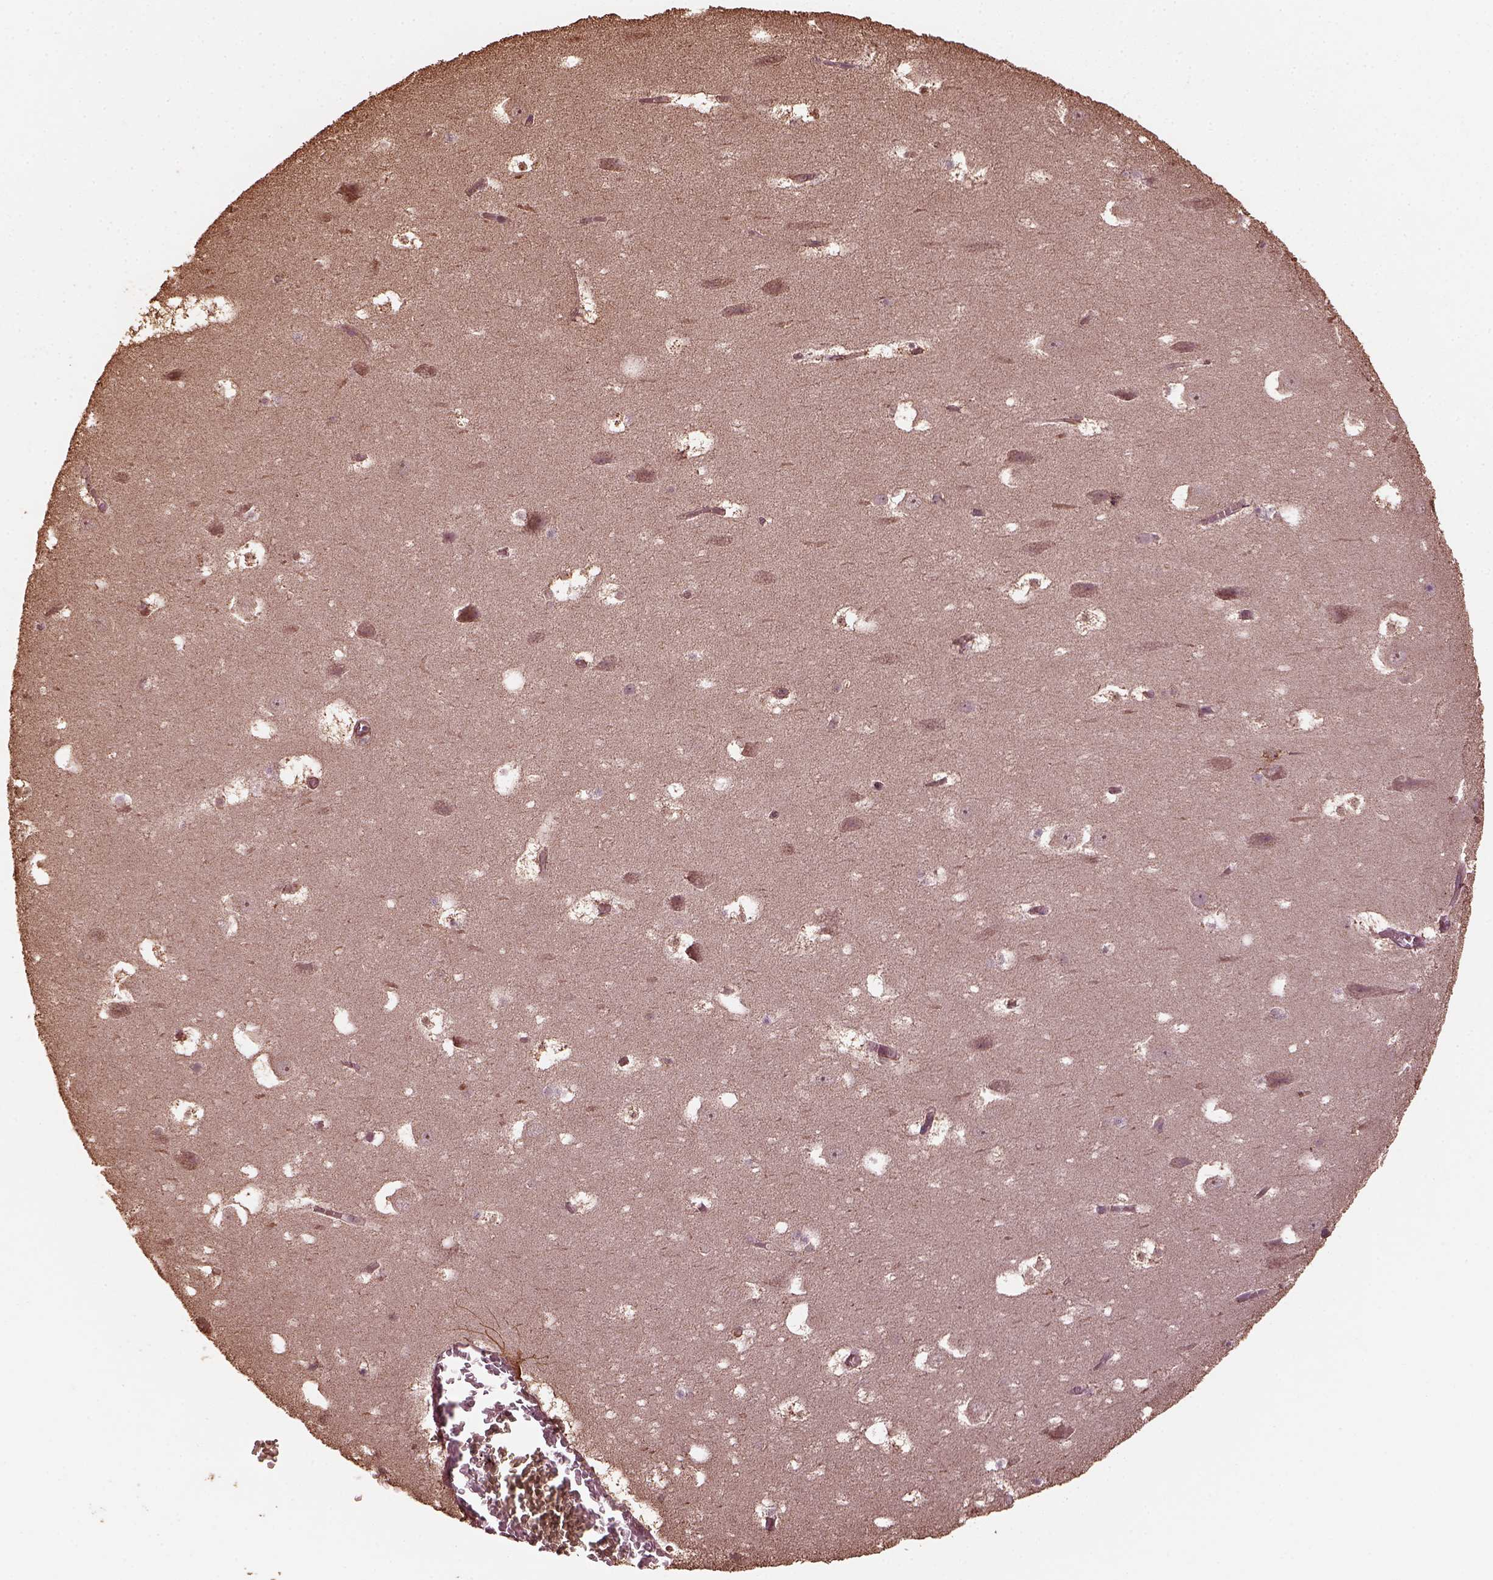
{"staining": {"intensity": "negative", "quantity": "none", "location": "none"}, "tissue": "hippocampus", "cell_type": "Glial cells", "image_type": "normal", "snomed": [{"axis": "morphology", "description": "Normal tissue, NOS"}, {"axis": "topography", "description": "Hippocampus"}], "caption": "Immunohistochemistry photomicrograph of normal human hippocampus stained for a protein (brown), which displays no staining in glial cells.", "gene": "GTPBP1", "patient": {"sex": "male", "age": 45}}